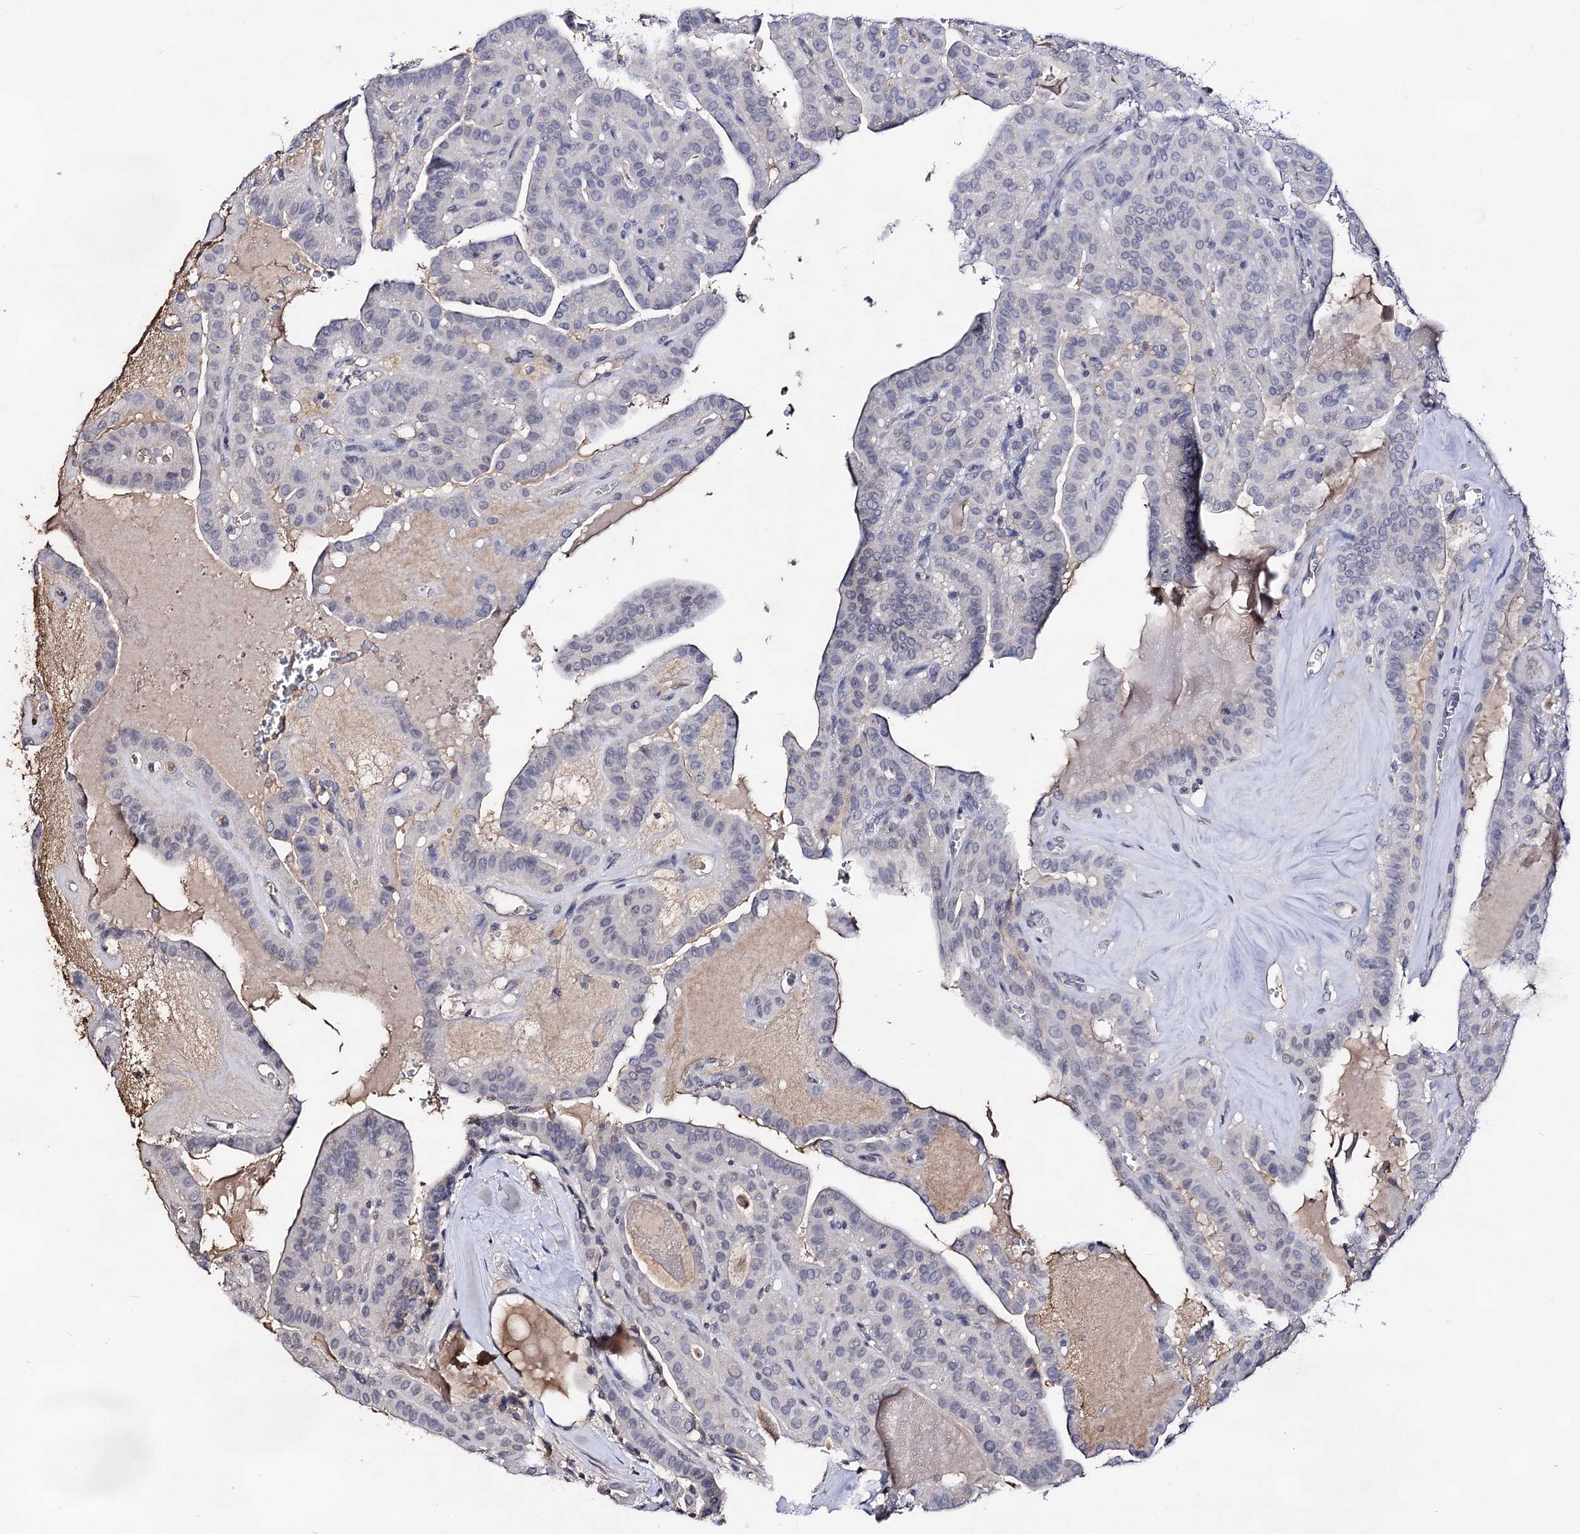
{"staining": {"intensity": "negative", "quantity": "none", "location": "none"}, "tissue": "thyroid cancer", "cell_type": "Tumor cells", "image_type": "cancer", "snomed": [{"axis": "morphology", "description": "Papillary adenocarcinoma, NOS"}, {"axis": "topography", "description": "Thyroid gland"}], "caption": "An IHC image of papillary adenocarcinoma (thyroid) is shown. There is no staining in tumor cells of papillary adenocarcinoma (thyroid).", "gene": "PLIN1", "patient": {"sex": "male", "age": 52}}